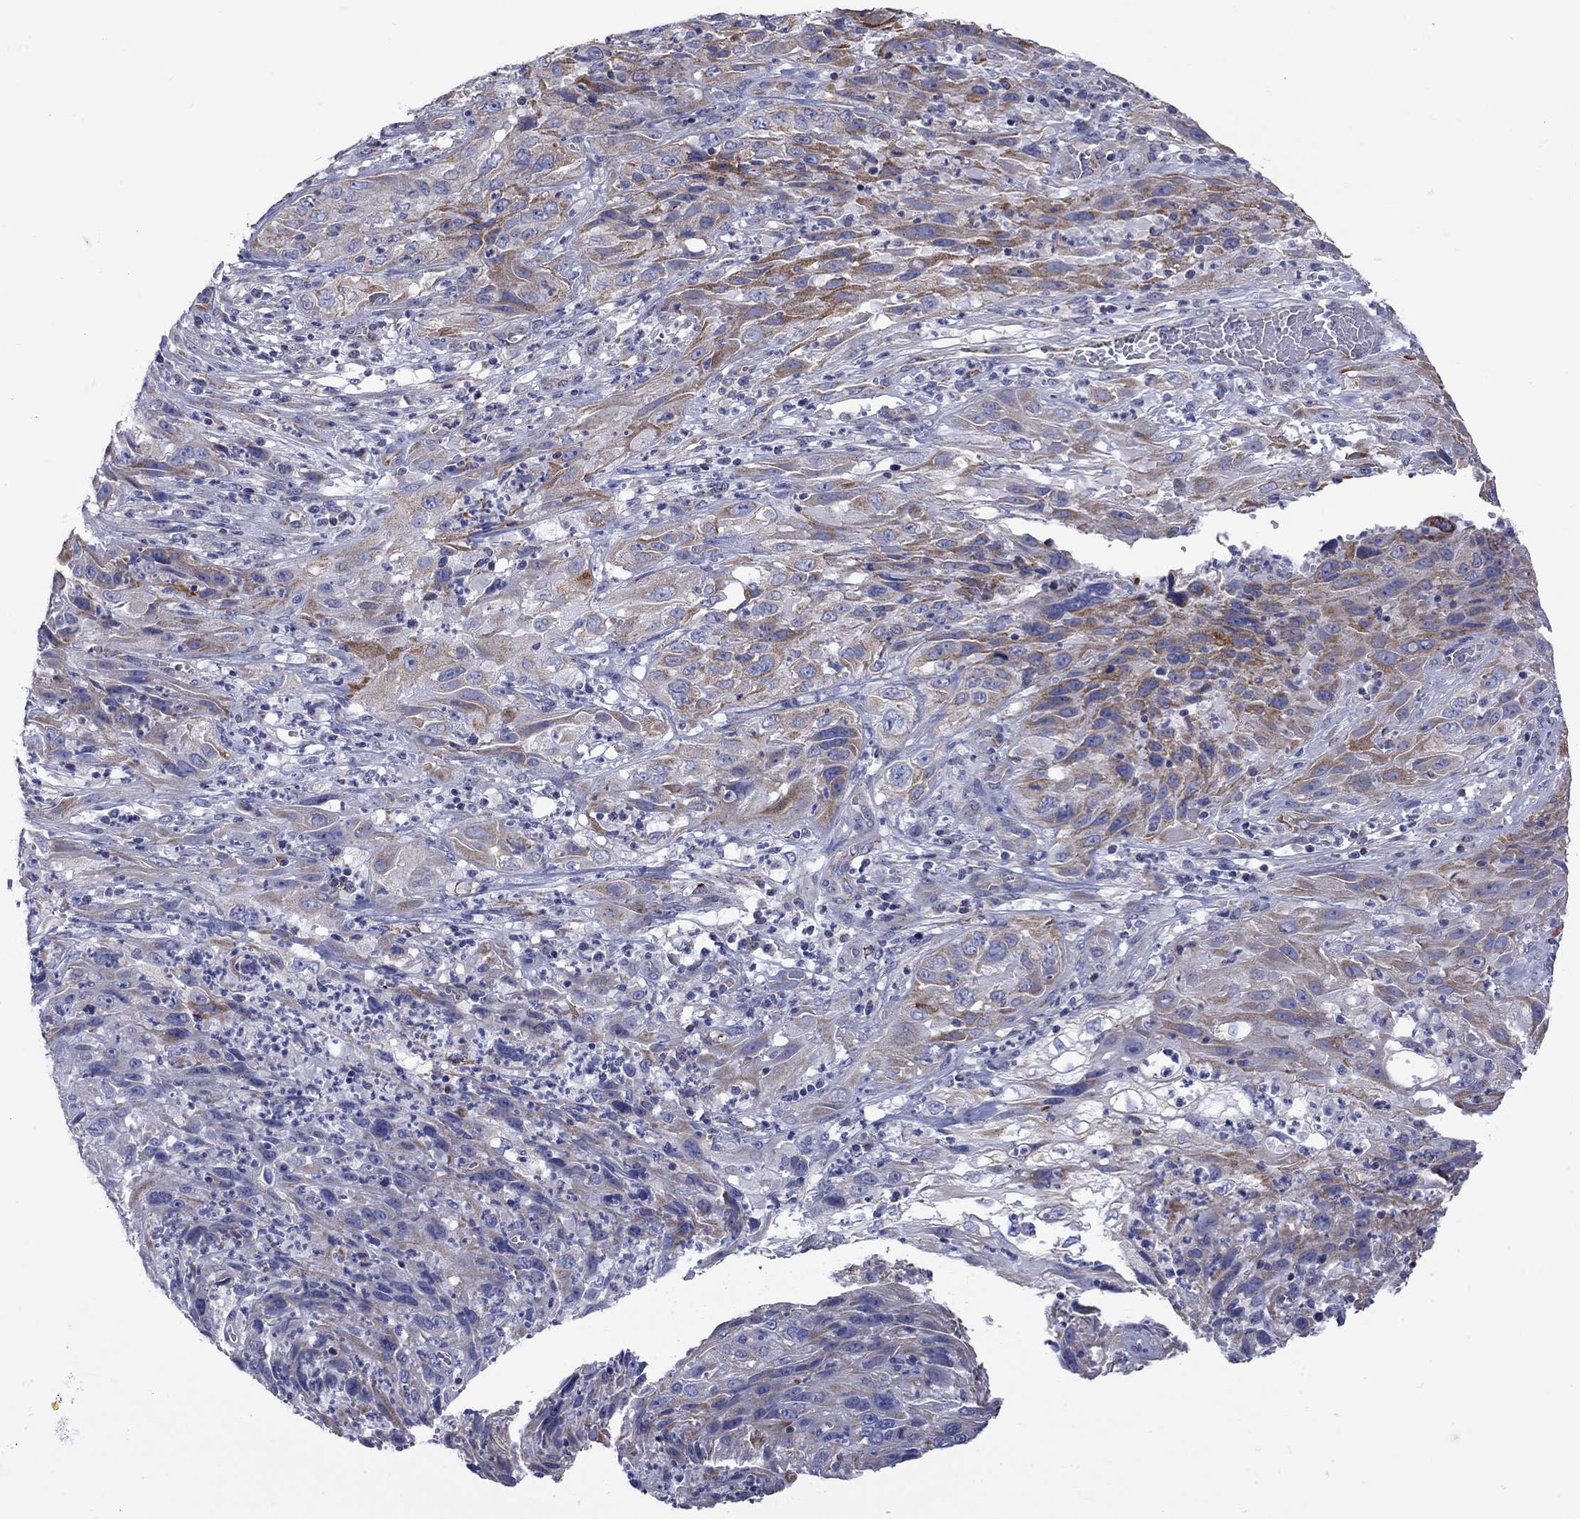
{"staining": {"intensity": "moderate", "quantity": "<25%", "location": "cytoplasmic/membranous"}, "tissue": "cervical cancer", "cell_type": "Tumor cells", "image_type": "cancer", "snomed": [{"axis": "morphology", "description": "Squamous cell carcinoma, NOS"}, {"axis": "topography", "description": "Cervix"}], "caption": "Brown immunohistochemical staining in cervical cancer displays moderate cytoplasmic/membranous positivity in about <25% of tumor cells. (DAB (3,3'-diaminobenzidine) = brown stain, brightfield microscopy at high magnification).", "gene": "CISD1", "patient": {"sex": "female", "age": 32}}